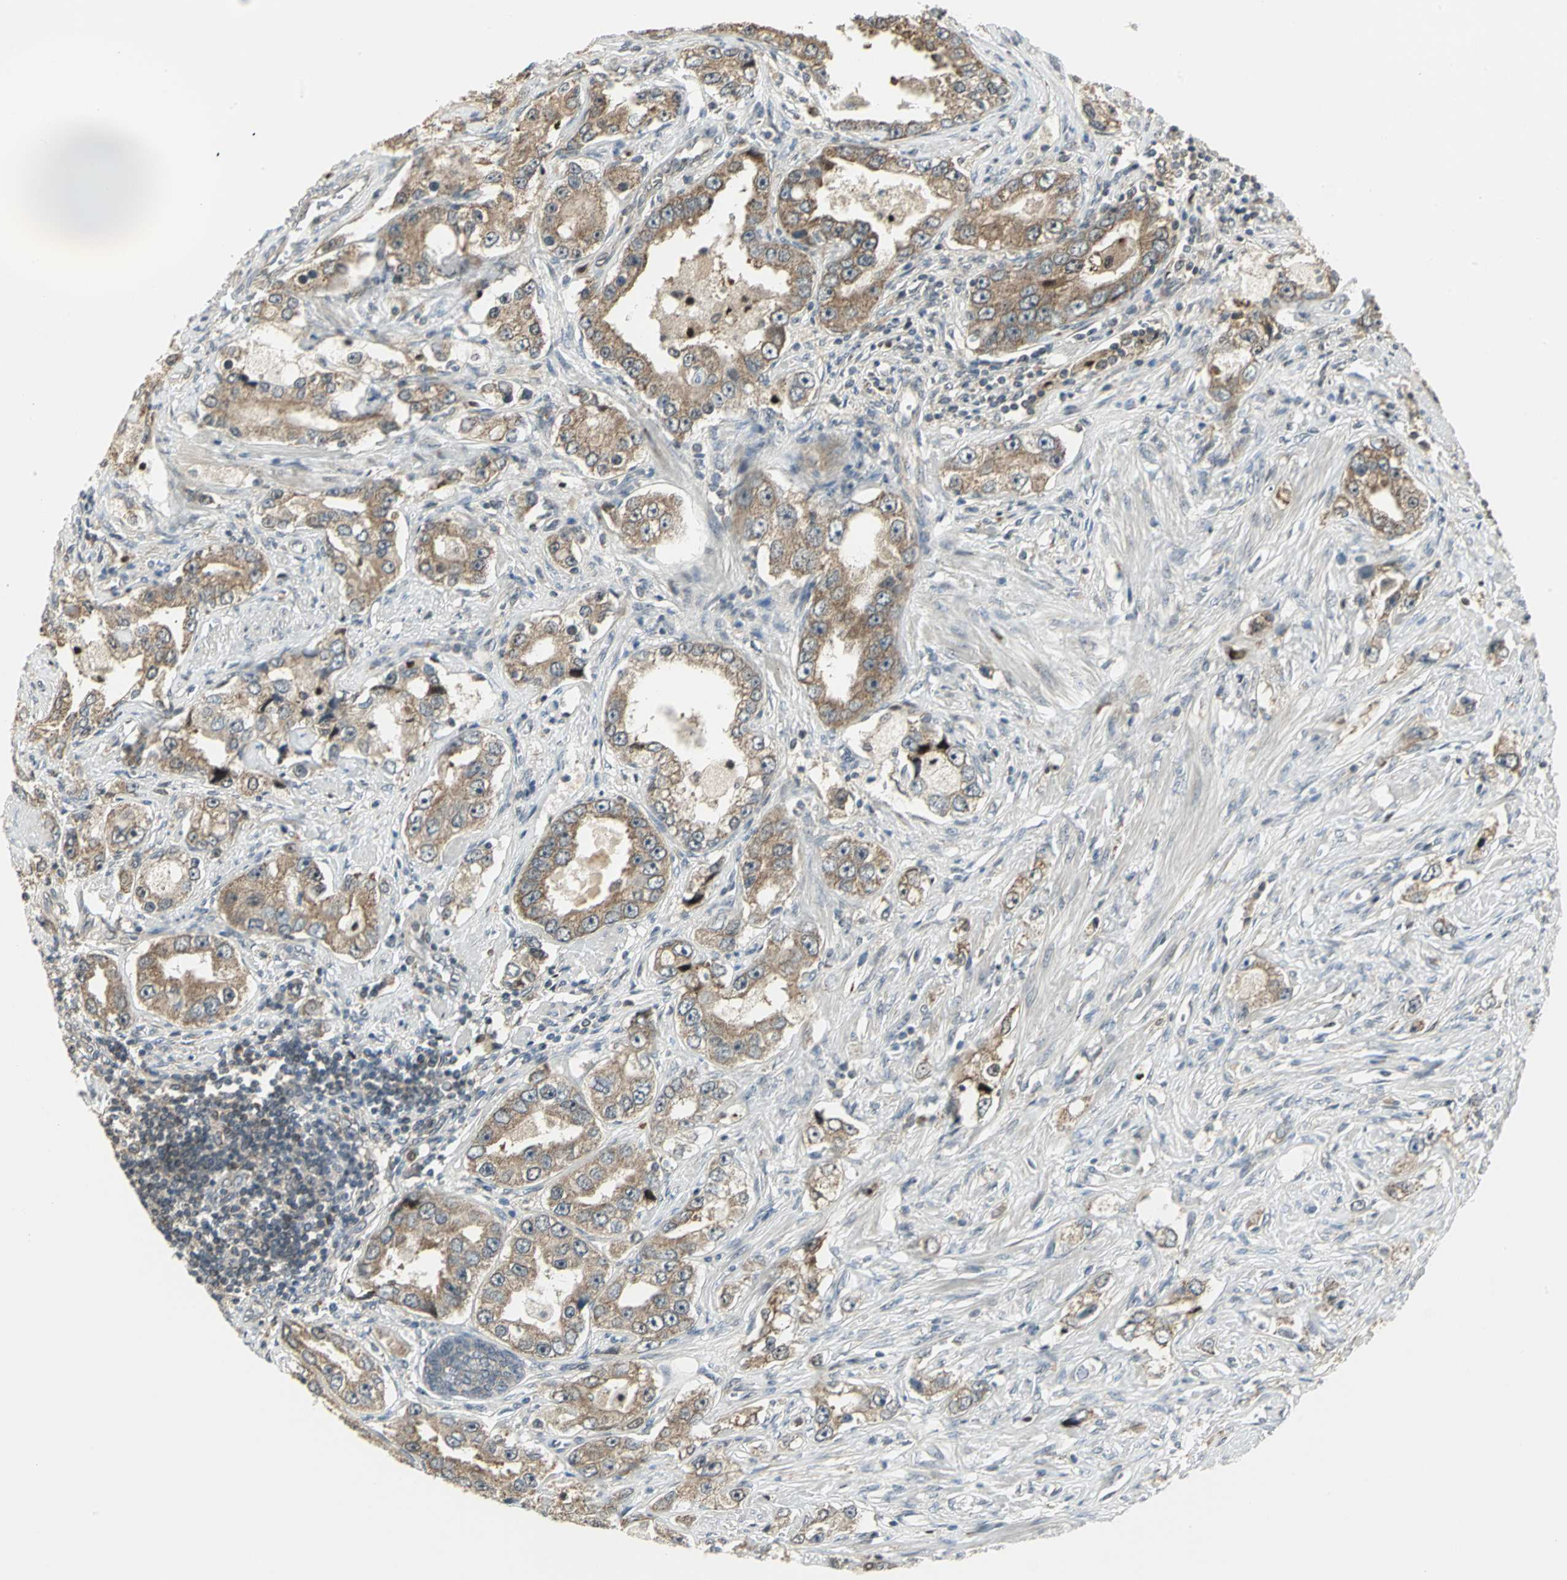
{"staining": {"intensity": "moderate", "quantity": ">75%", "location": "cytoplasmic/membranous"}, "tissue": "prostate cancer", "cell_type": "Tumor cells", "image_type": "cancer", "snomed": [{"axis": "morphology", "description": "Adenocarcinoma, High grade"}, {"axis": "topography", "description": "Prostate"}], "caption": "Immunohistochemistry (DAB) staining of adenocarcinoma (high-grade) (prostate) reveals moderate cytoplasmic/membranous protein staining in about >75% of tumor cells.", "gene": "PSMC4", "patient": {"sex": "male", "age": 63}}